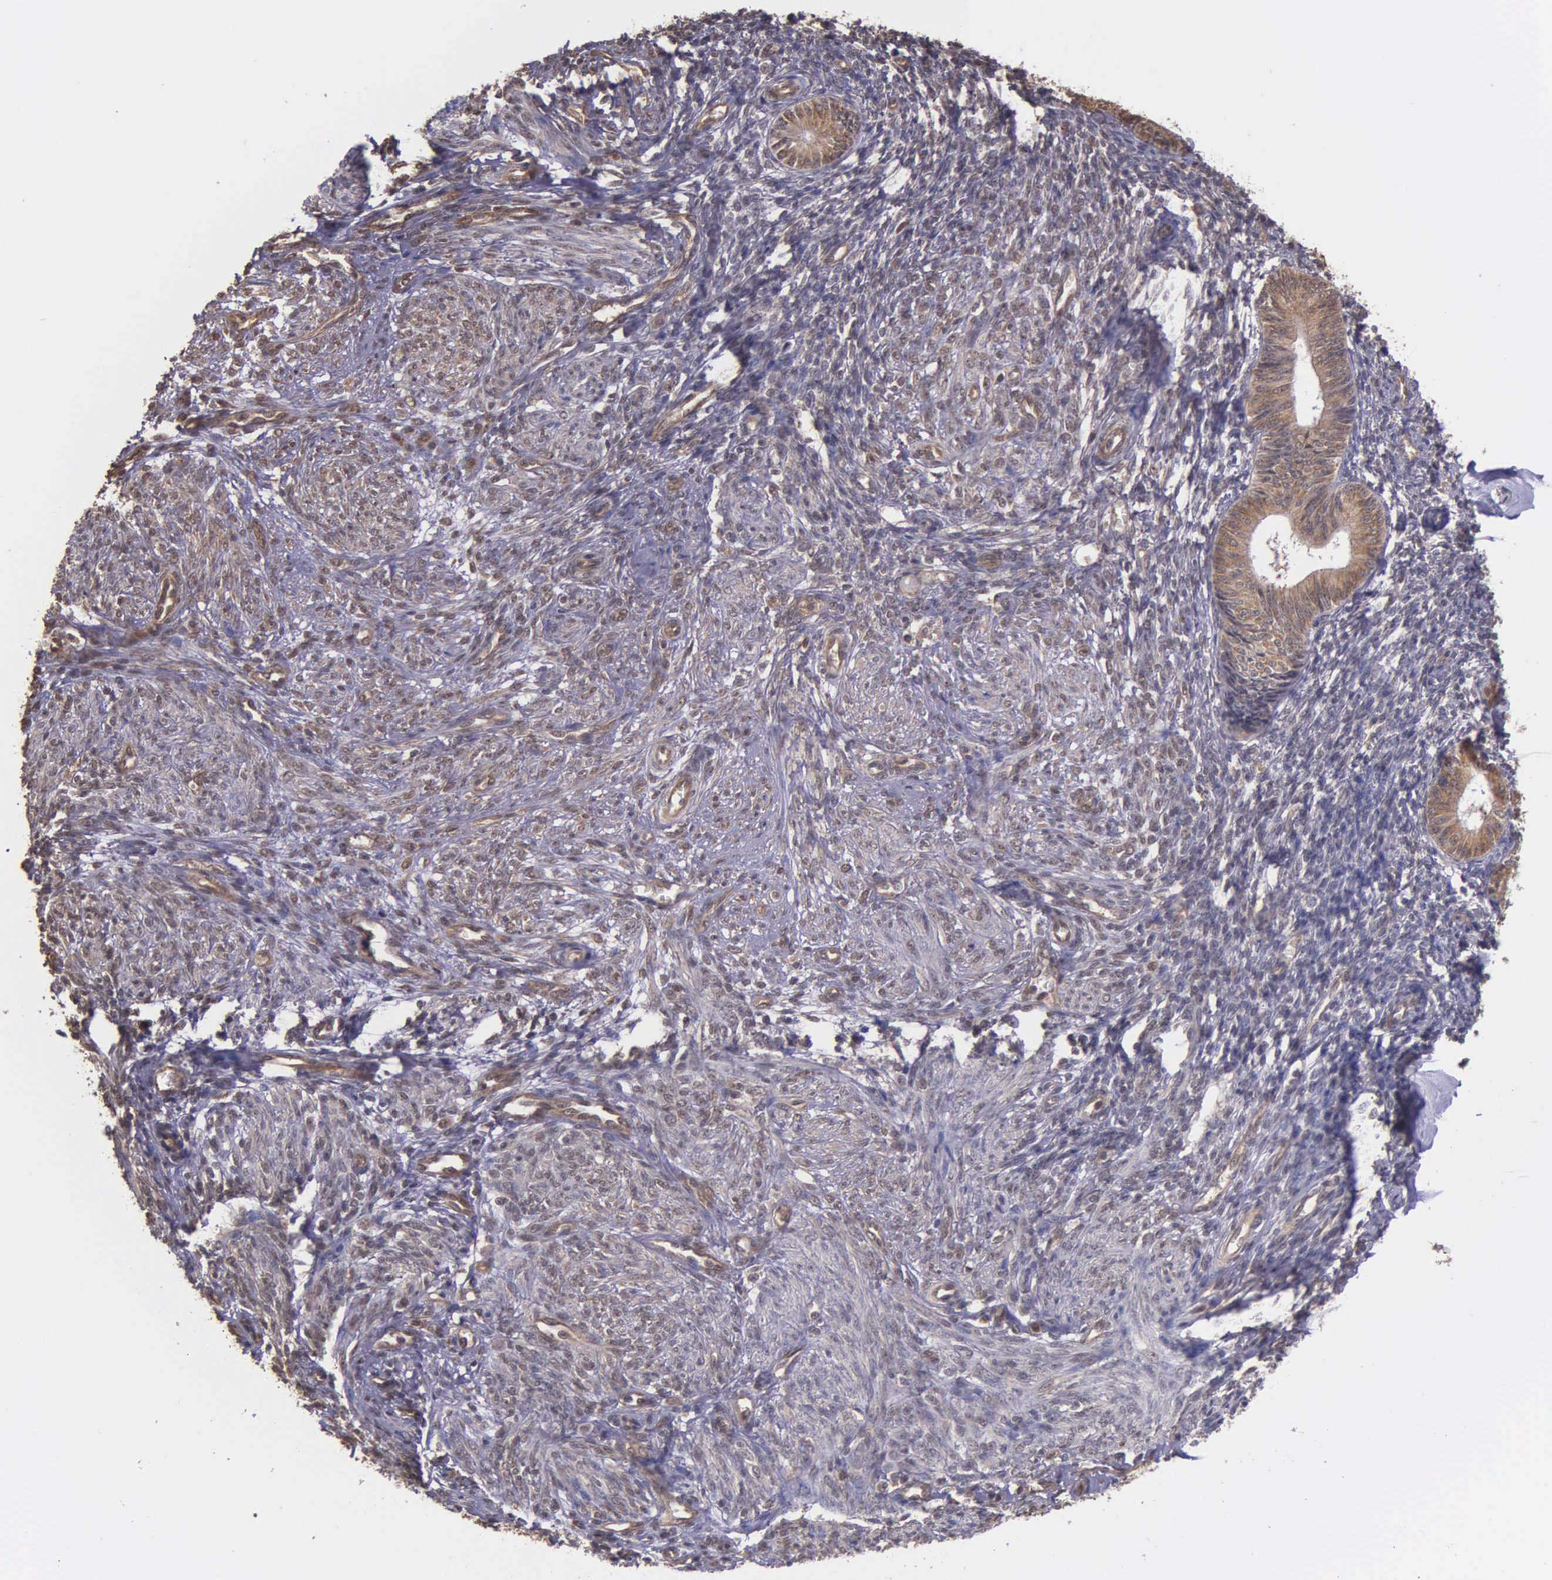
{"staining": {"intensity": "moderate", "quantity": "25%-75%", "location": "cytoplasmic/membranous,nuclear"}, "tissue": "endometrium", "cell_type": "Cells in endometrial stroma", "image_type": "normal", "snomed": [{"axis": "morphology", "description": "Normal tissue, NOS"}, {"axis": "topography", "description": "Endometrium"}], "caption": "IHC histopathology image of unremarkable endometrium: endometrium stained using IHC displays medium levels of moderate protein expression localized specifically in the cytoplasmic/membranous,nuclear of cells in endometrial stroma, appearing as a cytoplasmic/membranous,nuclear brown color.", "gene": "PSMC1", "patient": {"sex": "female", "age": 82}}